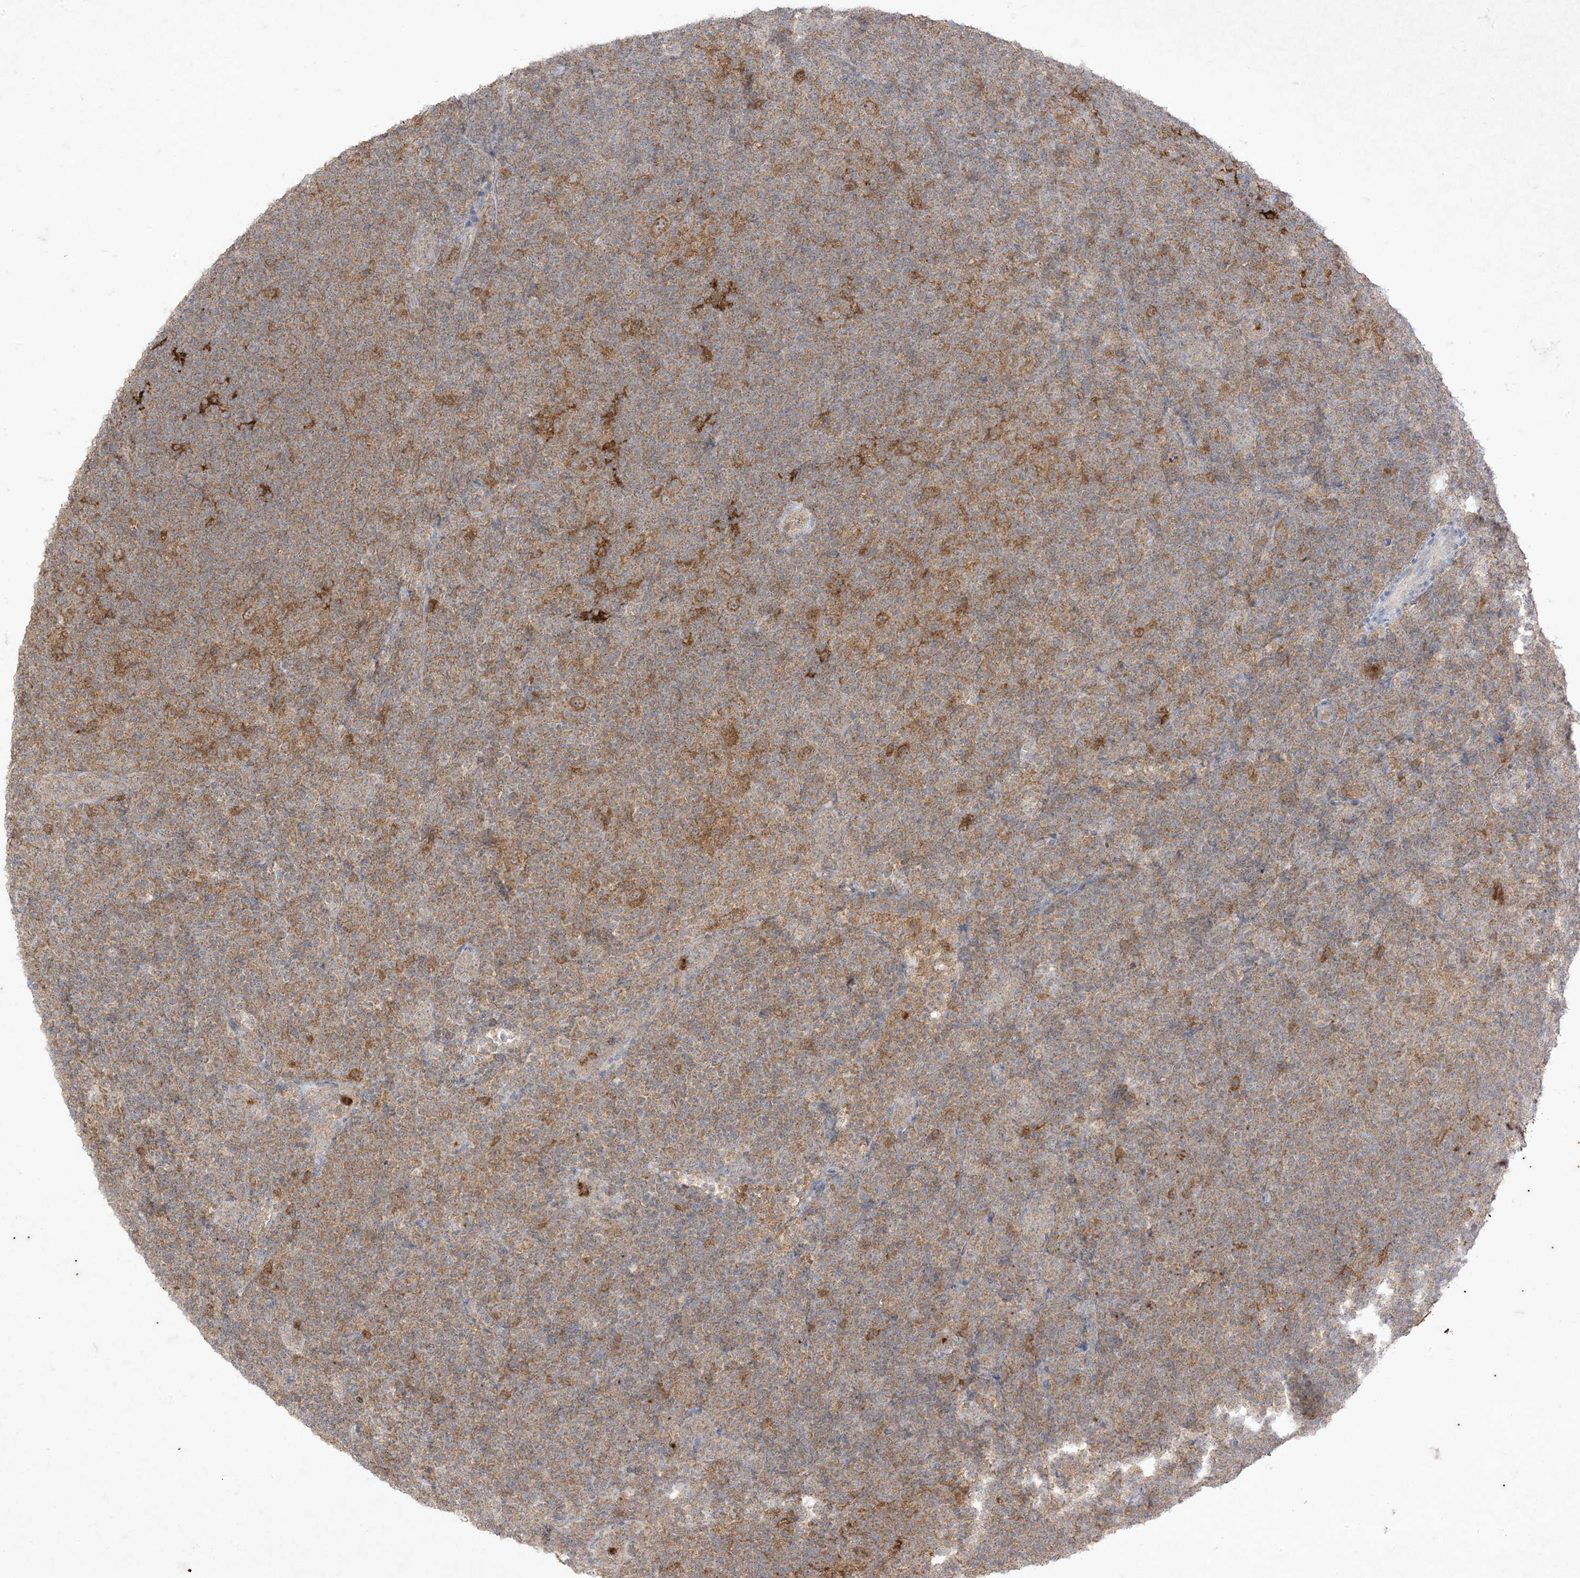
{"staining": {"intensity": "moderate", "quantity": ">75%", "location": "cytoplasmic/membranous"}, "tissue": "lymphoma", "cell_type": "Tumor cells", "image_type": "cancer", "snomed": [{"axis": "morphology", "description": "Hodgkin's disease, NOS"}, {"axis": "topography", "description": "Lymph node"}], "caption": "Immunohistochemistry (IHC) (DAB (3,3'-diaminobenzidine)) staining of human lymphoma reveals moderate cytoplasmic/membranous protein staining in approximately >75% of tumor cells.", "gene": "UBE2C", "patient": {"sex": "female", "age": 57}}